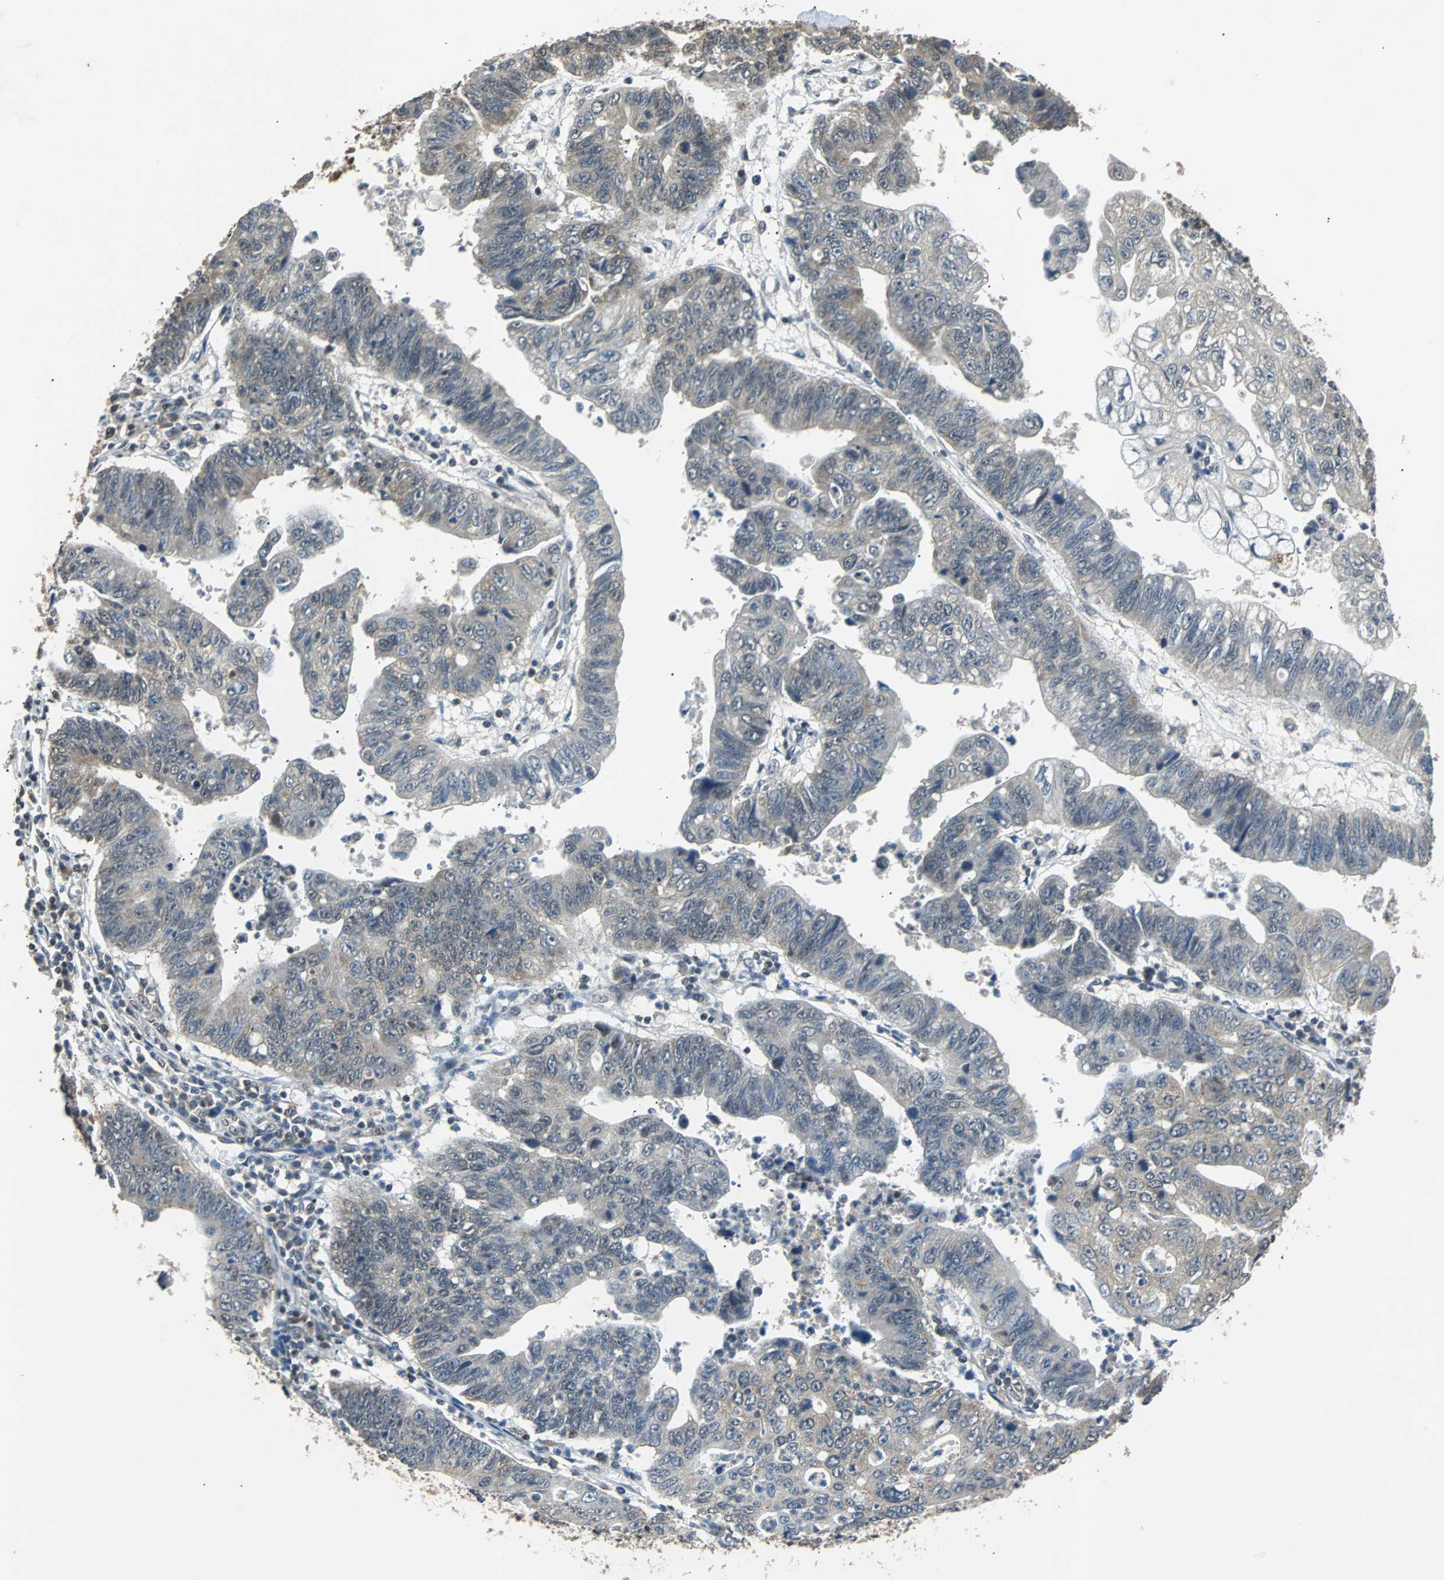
{"staining": {"intensity": "weak", "quantity": "25%-75%", "location": "cytoplasmic/membranous"}, "tissue": "stomach cancer", "cell_type": "Tumor cells", "image_type": "cancer", "snomed": [{"axis": "morphology", "description": "Adenocarcinoma, NOS"}, {"axis": "topography", "description": "Stomach"}], "caption": "IHC (DAB (3,3'-diaminobenzidine)) staining of human adenocarcinoma (stomach) displays weak cytoplasmic/membranous protein positivity in approximately 25%-75% of tumor cells.", "gene": "PHC1", "patient": {"sex": "male", "age": 59}}